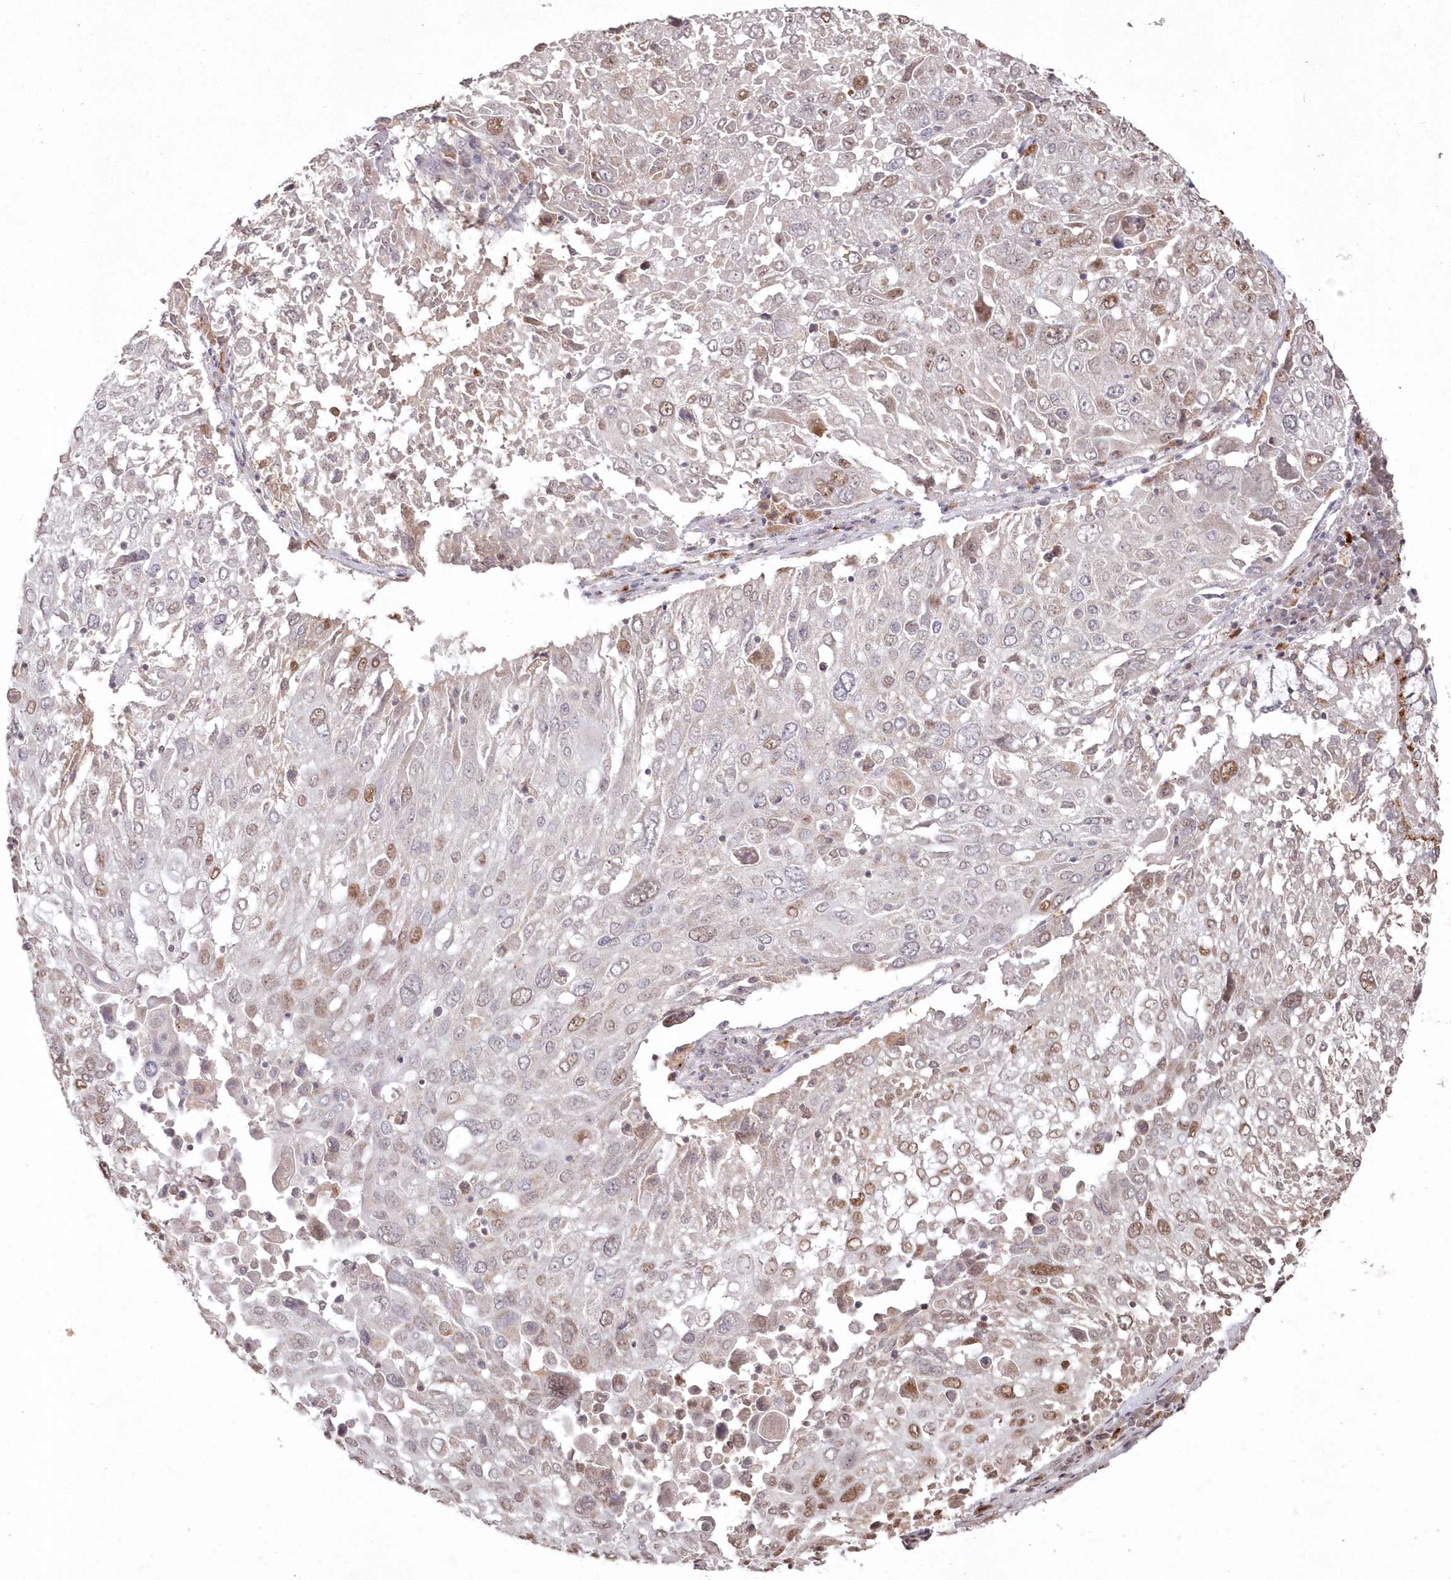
{"staining": {"intensity": "moderate", "quantity": "25%-75%", "location": "nuclear"}, "tissue": "lung cancer", "cell_type": "Tumor cells", "image_type": "cancer", "snomed": [{"axis": "morphology", "description": "Squamous cell carcinoma, NOS"}, {"axis": "topography", "description": "Lung"}], "caption": "Squamous cell carcinoma (lung) stained with immunohistochemistry displays moderate nuclear expression in approximately 25%-75% of tumor cells.", "gene": "ARSB", "patient": {"sex": "male", "age": 65}}